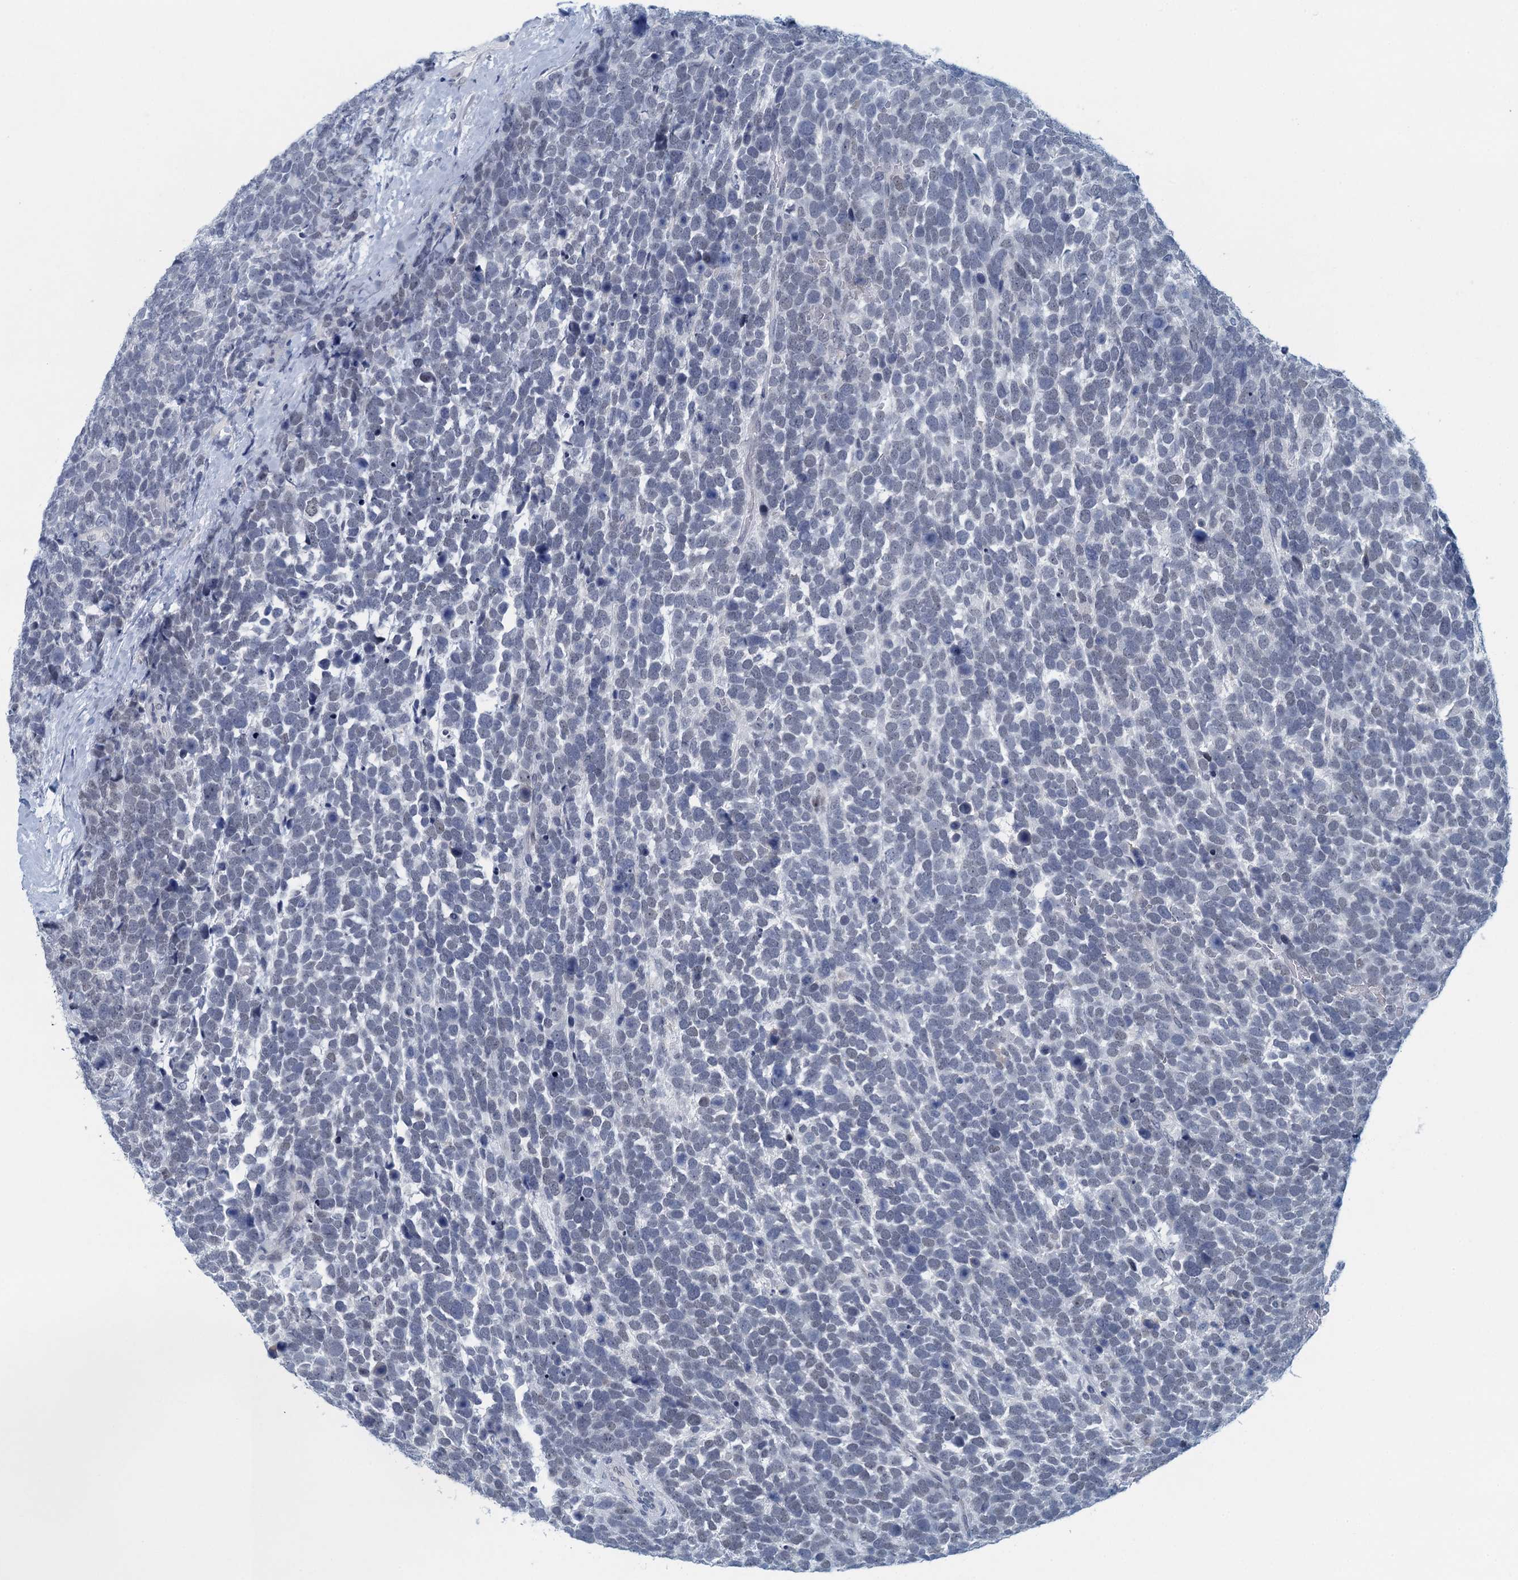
{"staining": {"intensity": "negative", "quantity": "none", "location": "none"}, "tissue": "urothelial cancer", "cell_type": "Tumor cells", "image_type": "cancer", "snomed": [{"axis": "morphology", "description": "Urothelial carcinoma, High grade"}, {"axis": "topography", "description": "Urinary bladder"}], "caption": "An immunohistochemistry micrograph of urothelial carcinoma (high-grade) is shown. There is no staining in tumor cells of urothelial carcinoma (high-grade). The staining is performed using DAB (3,3'-diaminobenzidine) brown chromogen with nuclei counter-stained in using hematoxylin.", "gene": "ENSG00000131152", "patient": {"sex": "female", "age": 82}}